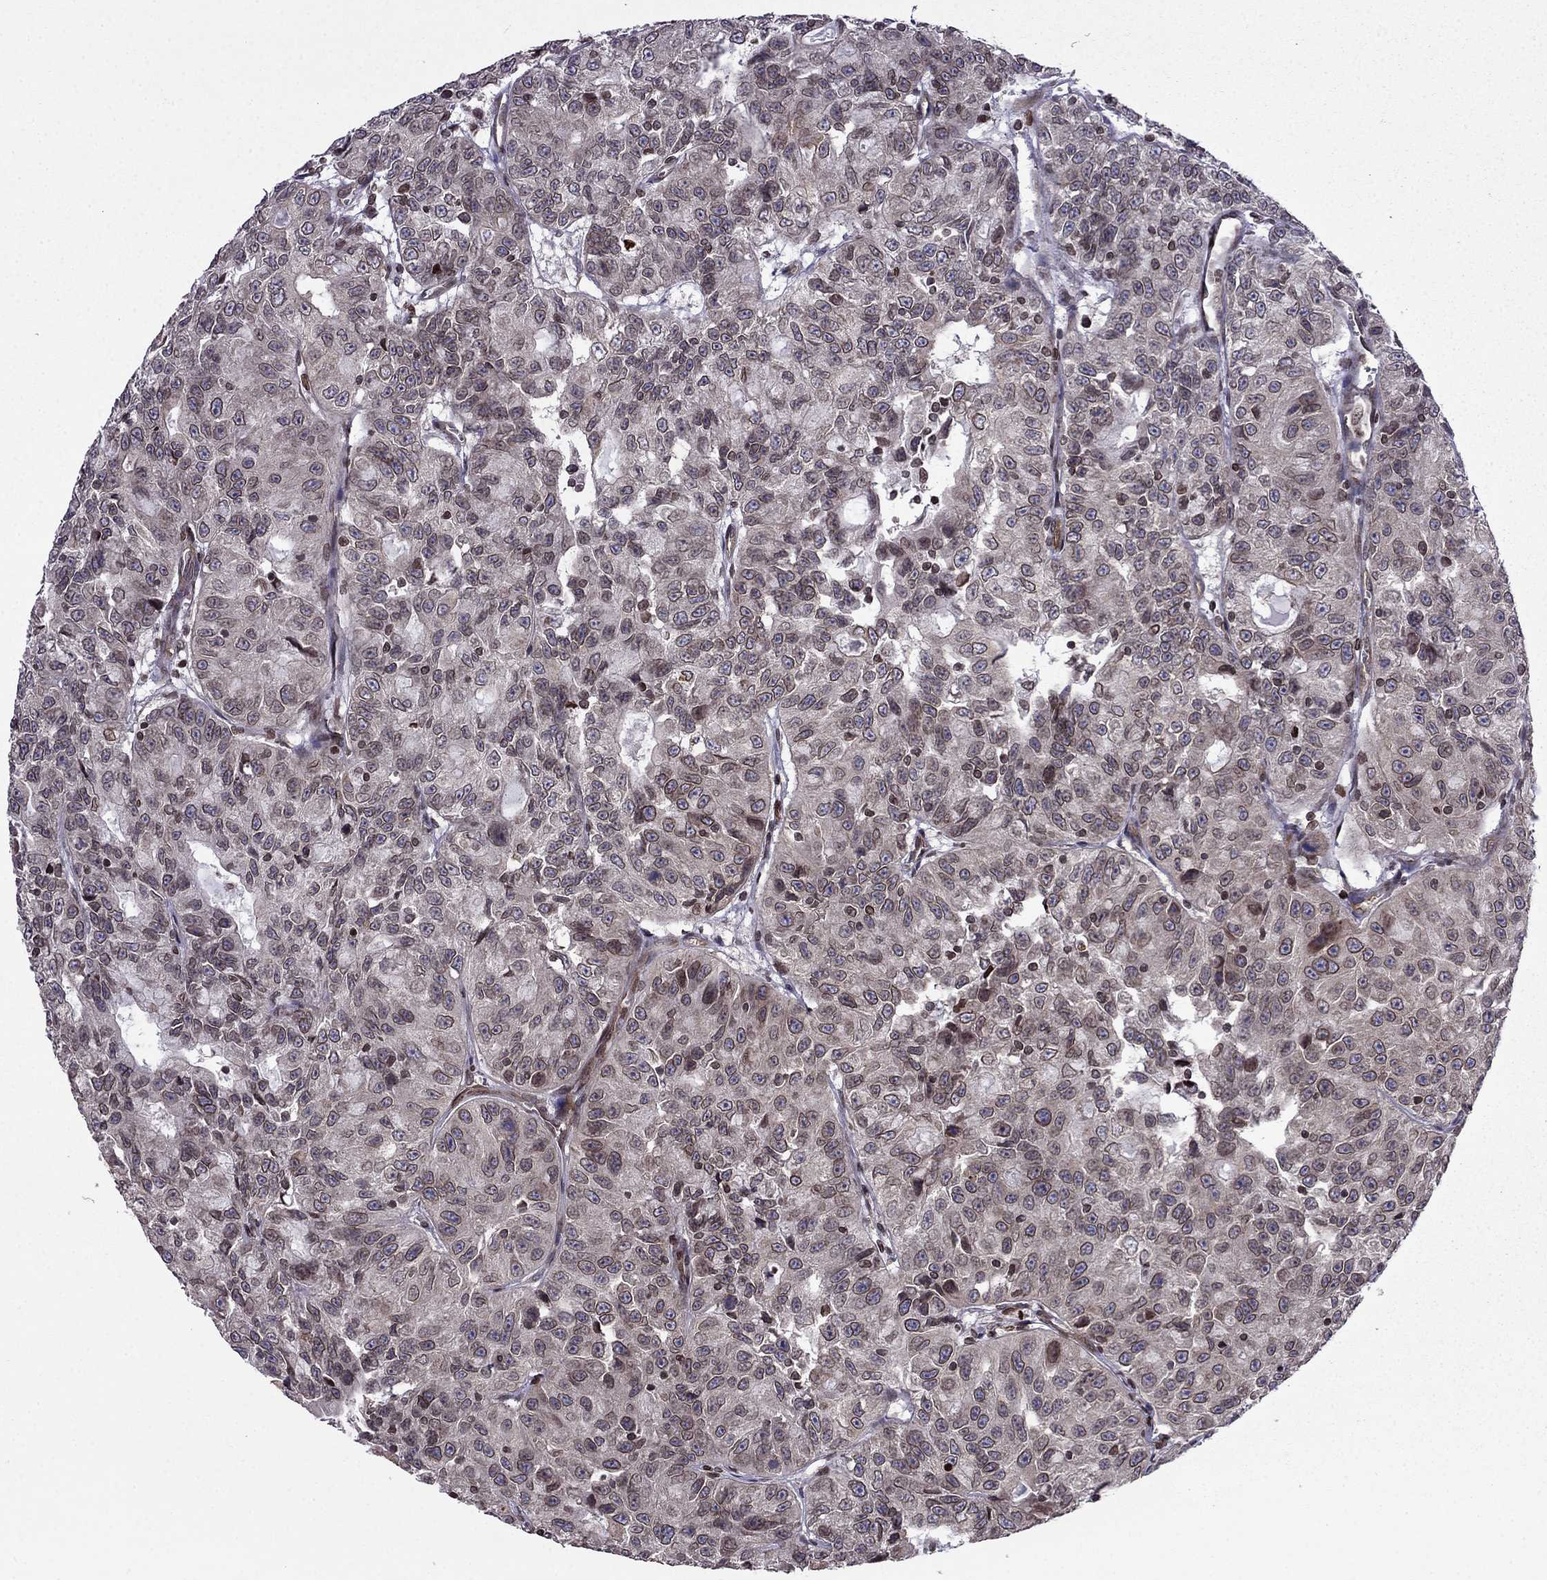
{"staining": {"intensity": "moderate", "quantity": "<25%", "location": "nuclear"}, "tissue": "urothelial cancer", "cell_type": "Tumor cells", "image_type": "cancer", "snomed": [{"axis": "morphology", "description": "Urothelial carcinoma, NOS"}, {"axis": "morphology", "description": "Urothelial carcinoma, High grade"}, {"axis": "topography", "description": "Urinary bladder"}], "caption": "This photomicrograph displays high-grade urothelial carcinoma stained with IHC to label a protein in brown. The nuclear of tumor cells show moderate positivity for the protein. Nuclei are counter-stained blue.", "gene": "CDC42BPA", "patient": {"sex": "female", "age": 73}}